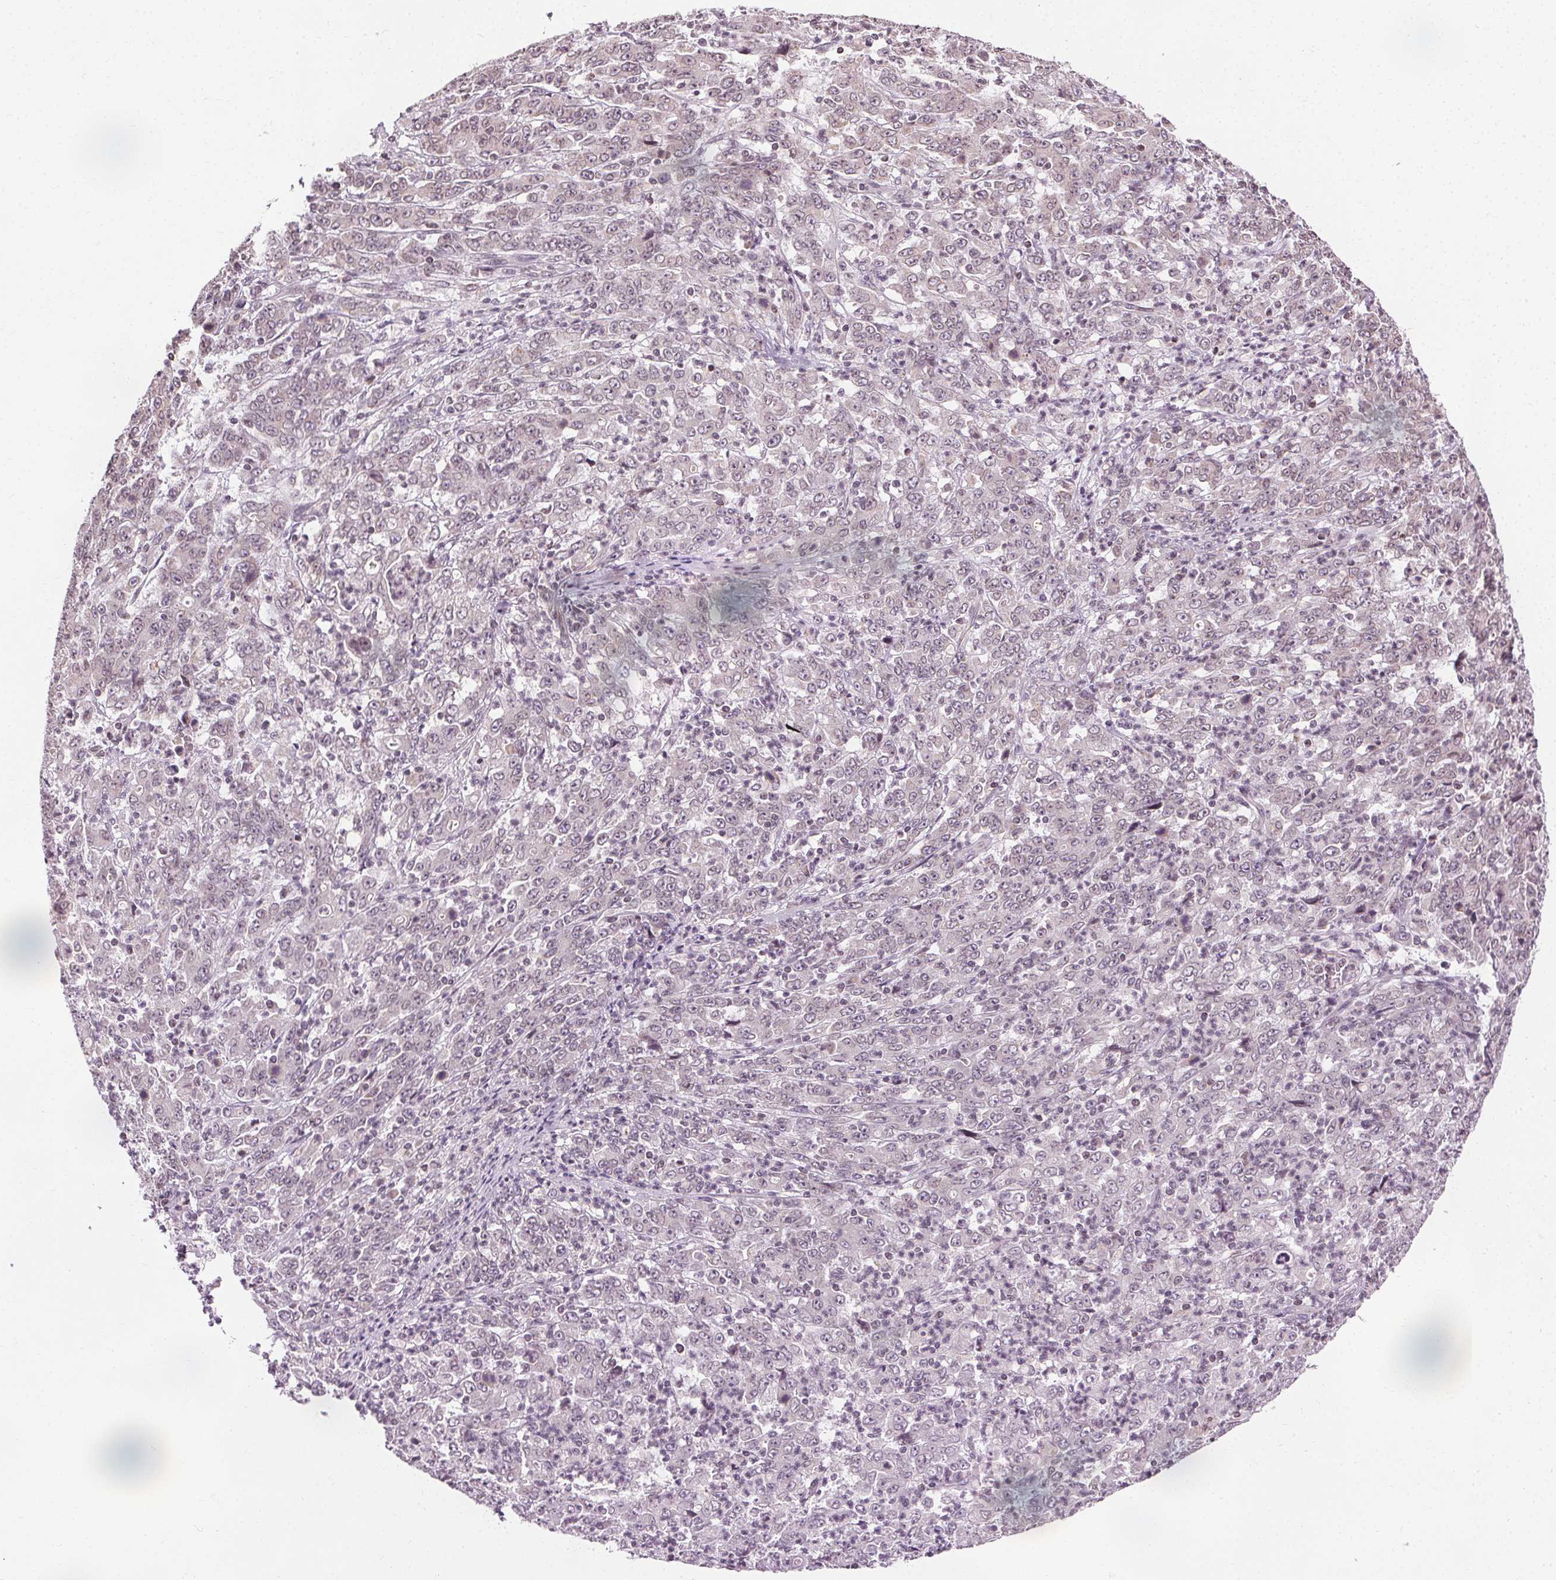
{"staining": {"intensity": "negative", "quantity": "none", "location": "none"}, "tissue": "stomach cancer", "cell_type": "Tumor cells", "image_type": "cancer", "snomed": [{"axis": "morphology", "description": "Adenocarcinoma, NOS"}, {"axis": "topography", "description": "Stomach, lower"}], "caption": "IHC histopathology image of neoplastic tissue: stomach adenocarcinoma stained with DAB shows no significant protein staining in tumor cells.", "gene": "LFNG", "patient": {"sex": "female", "age": 71}}